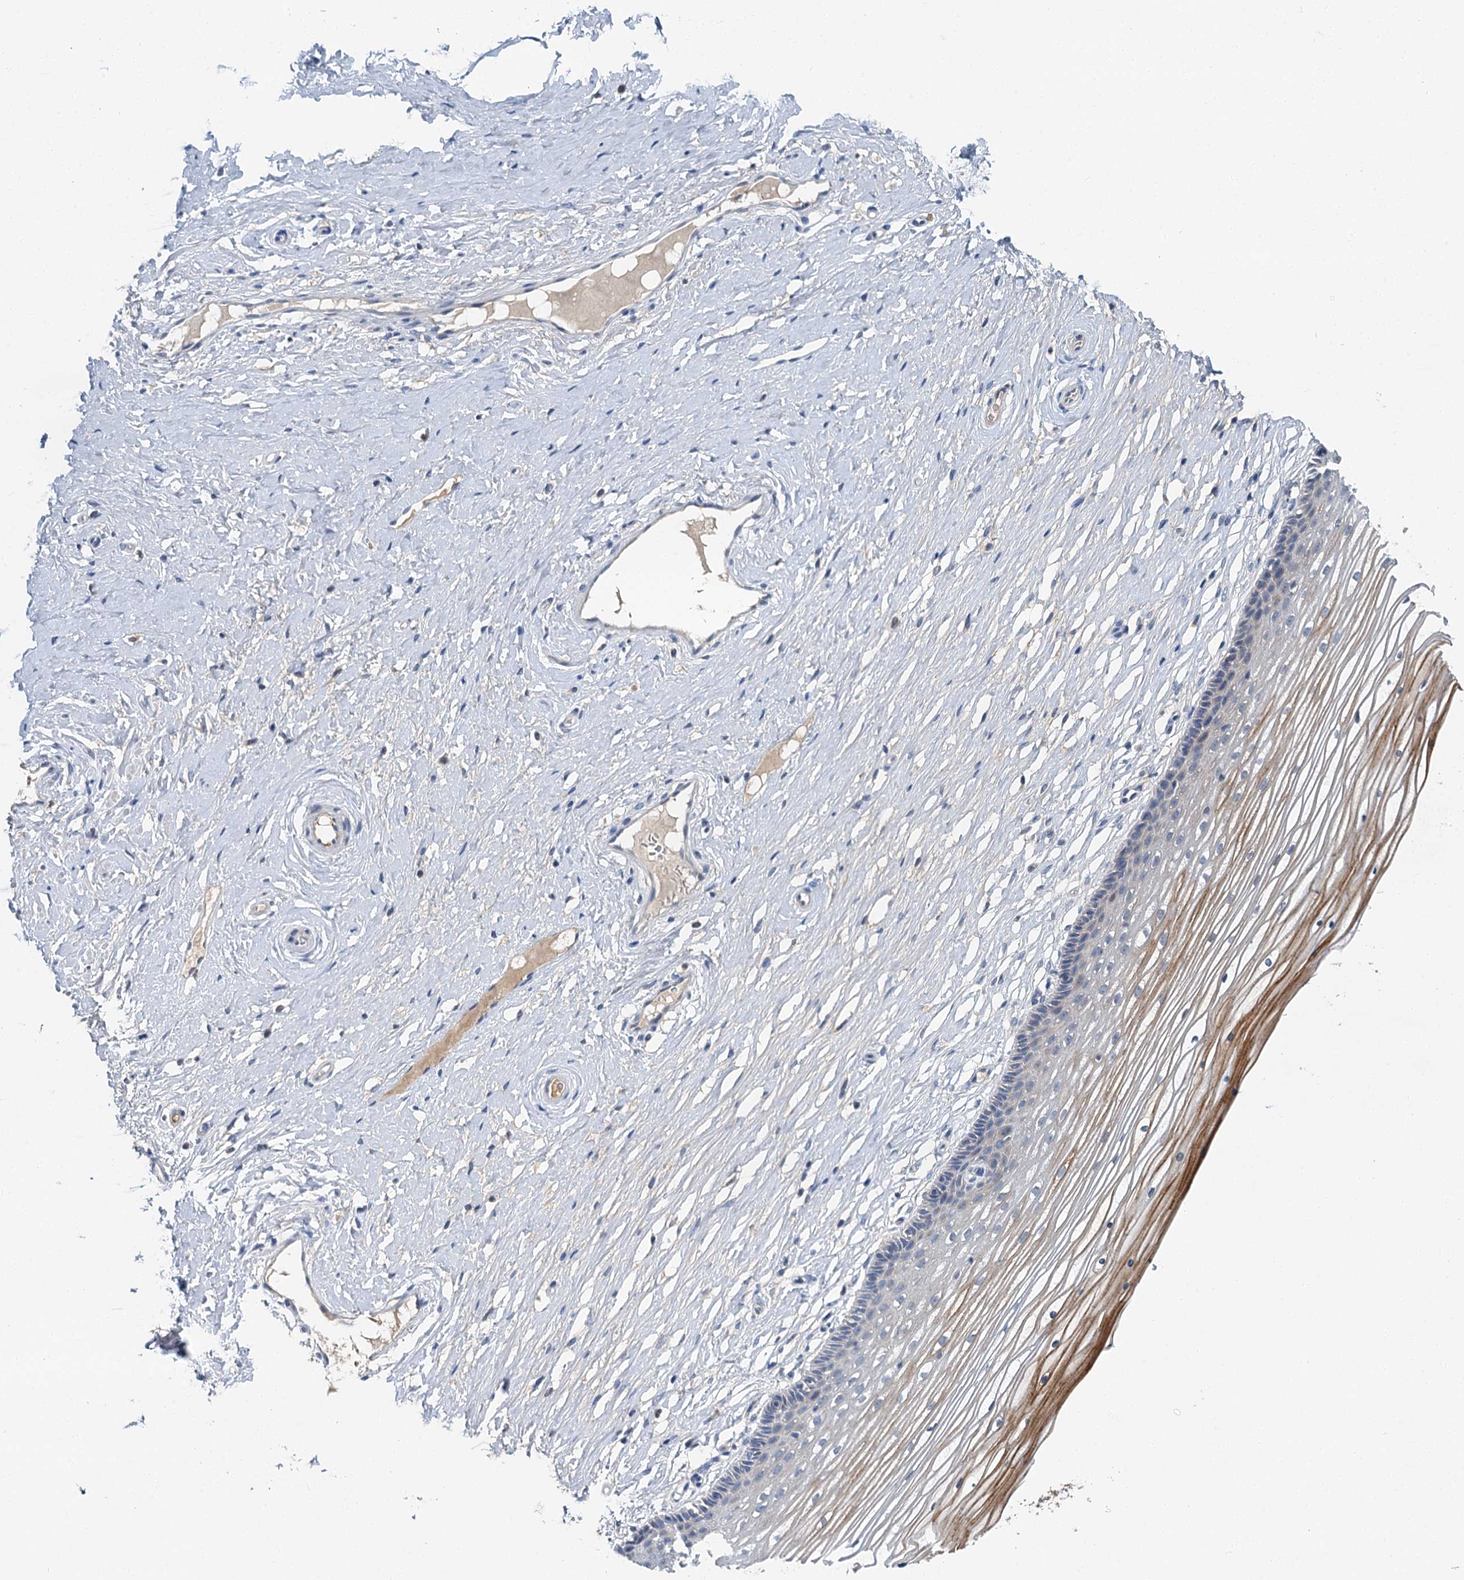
{"staining": {"intensity": "moderate", "quantity": "<25%", "location": "cytoplasmic/membranous"}, "tissue": "vagina", "cell_type": "Squamous epithelial cells", "image_type": "normal", "snomed": [{"axis": "morphology", "description": "Normal tissue, NOS"}, {"axis": "topography", "description": "Vagina"}, {"axis": "topography", "description": "Cervix"}], "caption": "Immunohistochemical staining of benign human vagina exhibits moderate cytoplasmic/membranous protein staining in about <25% of squamous epithelial cells.", "gene": "SPINK9", "patient": {"sex": "female", "age": 40}}